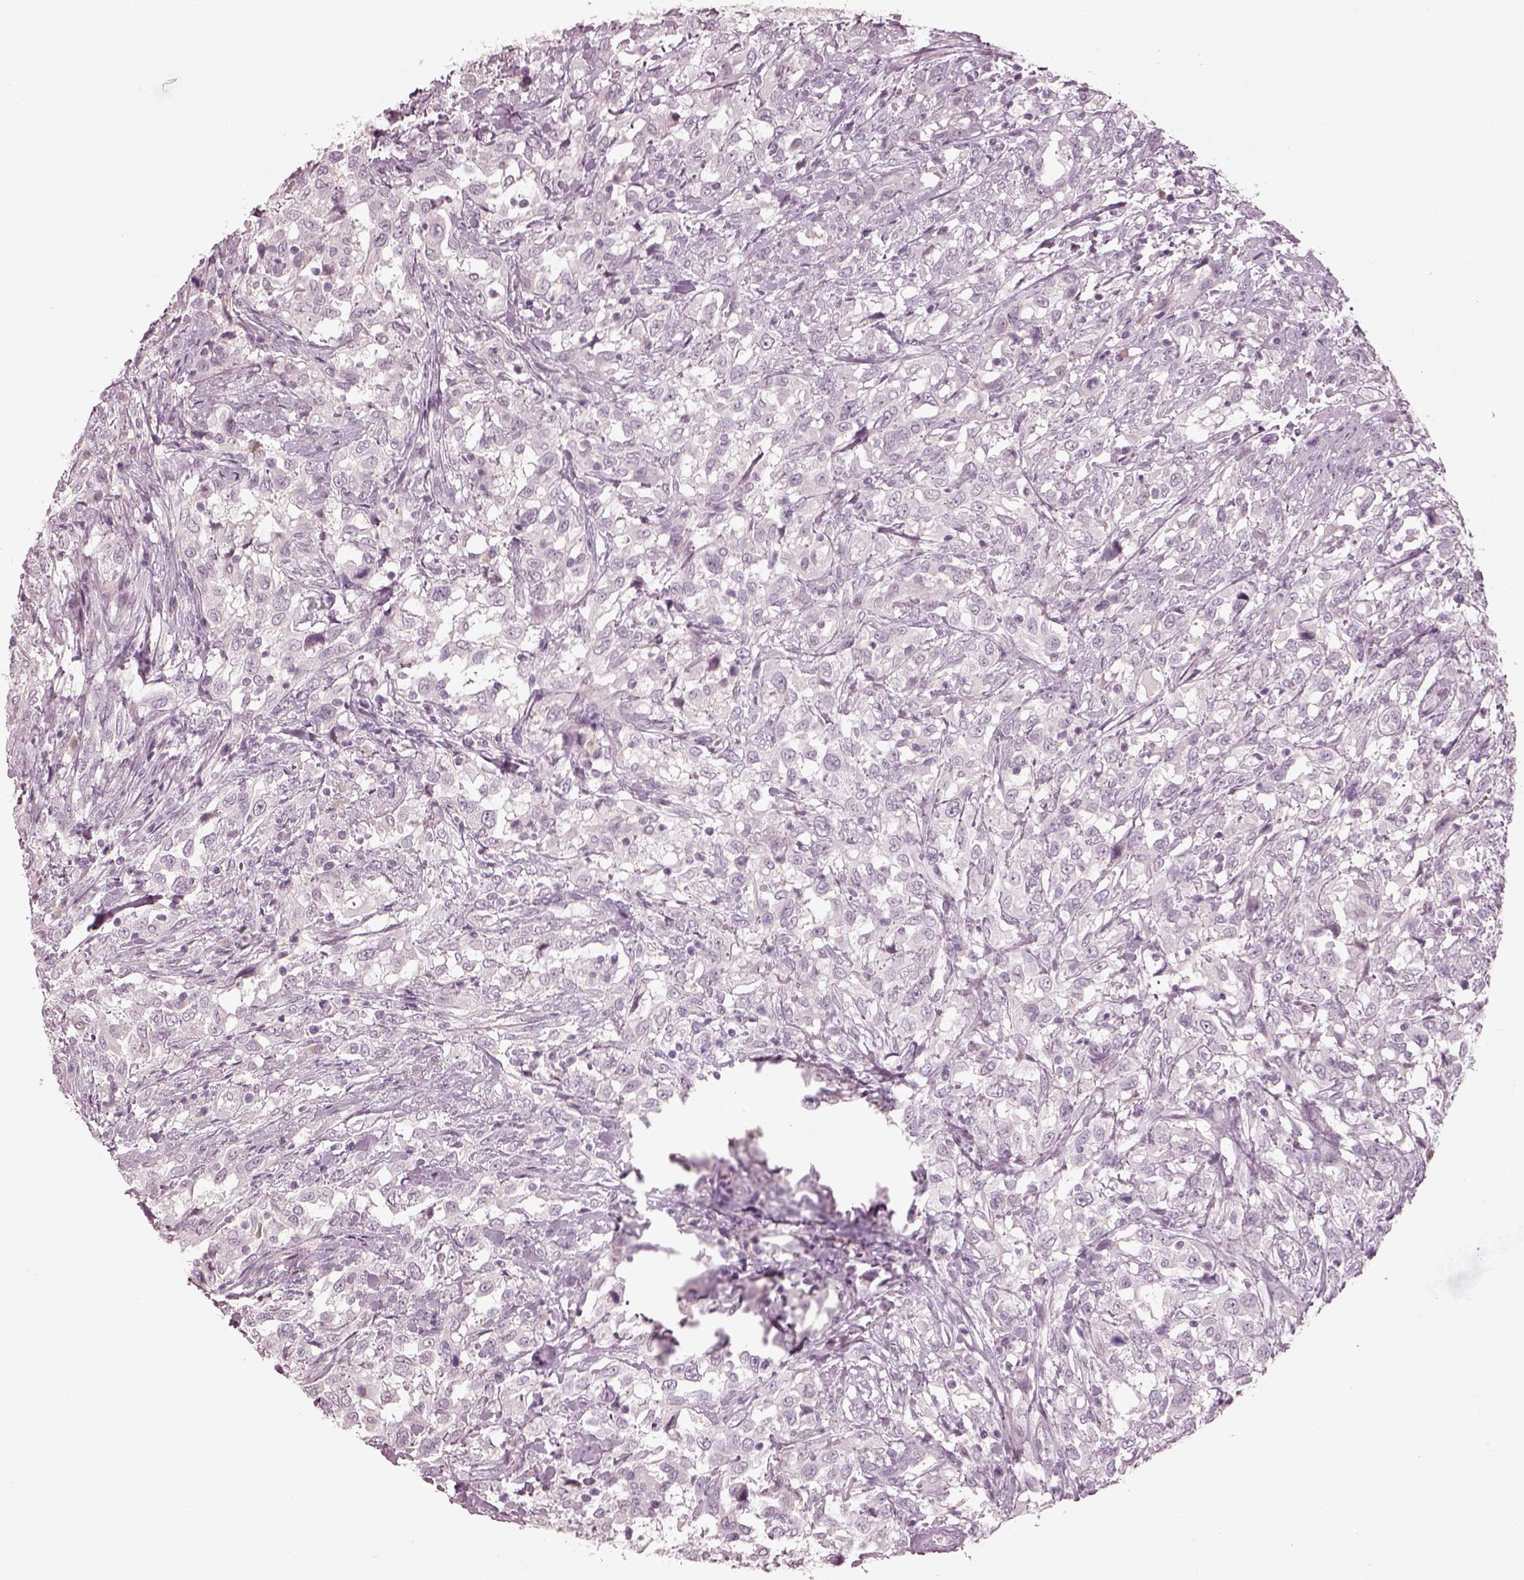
{"staining": {"intensity": "negative", "quantity": "none", "location": "none"}, "tissue": "urothelial cancer", "cell_type": "Tumor cells", "image_type": "cancer", "snomed": [{"axis": "morphology", "description": "Urothelial carcinoma, NOS"}, {"axis": "morphology", "description": "Urothelial carcinoma, High grade"}, {"axis": "topography", "description": "Urinary bladder"}], "caption": "DAB (3,3'-diaminobenzidine) immunohistochemical staining of human urothelial cancer demonstrates no significant expression in tumor cells. (DAB (3,3'-diaminobenzidine) immunohistochemistry (IHC) with hematoxylin counter stain).", "gene": "SPATA6L", "patient": {"sex": "female", "age": 64}}